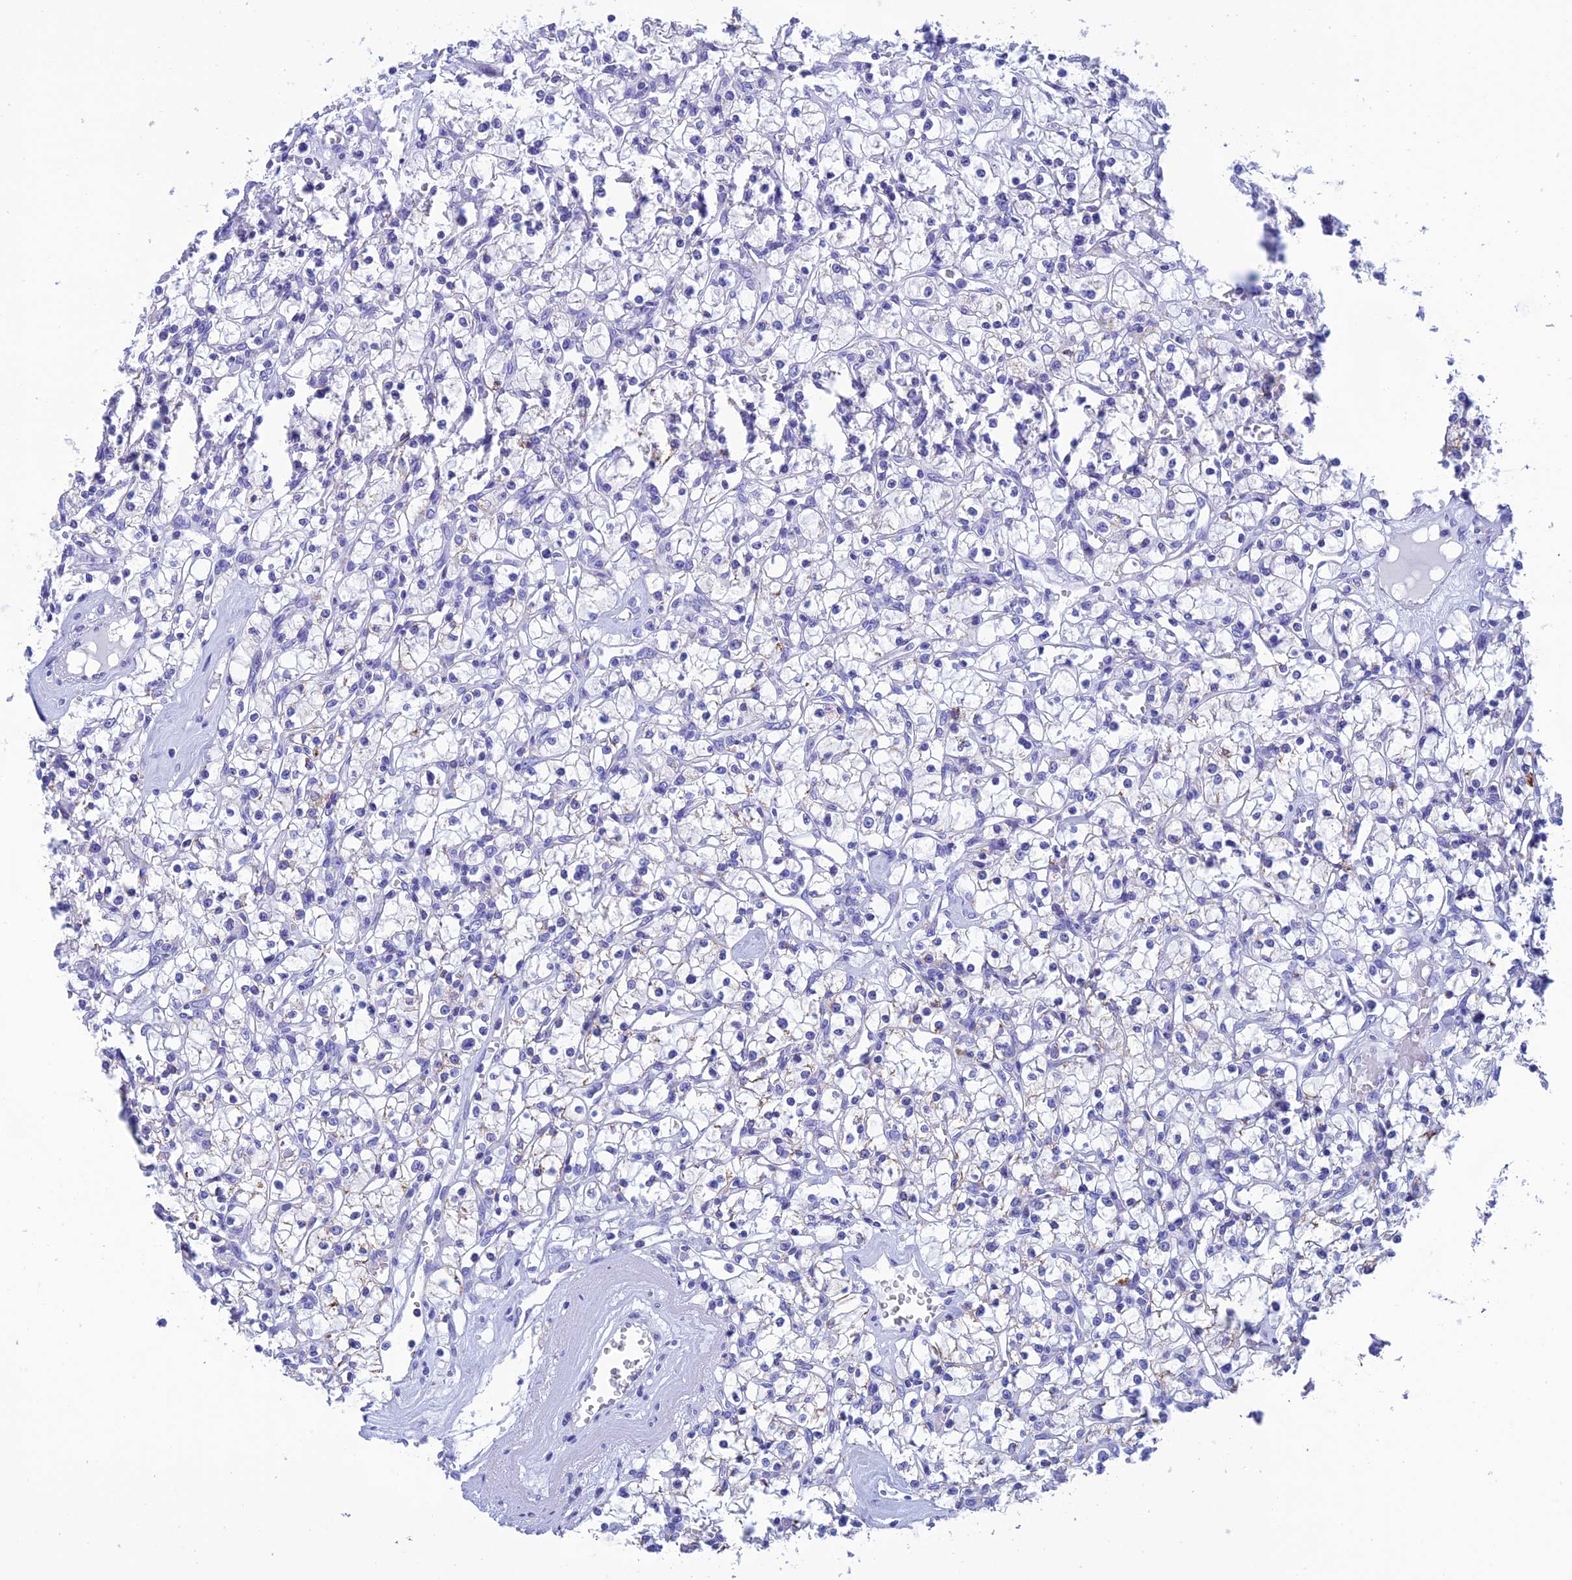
{"staining": {"intensity": "negative", "quantity": "none", "location": "none"}, "tissue": "renal cancer", "cell_type": "Tumor cells", "image_type": "cancer", "snomed": [{"axis": "morphology", "description": "Adenocarcinoma, NOS"}, {"axis": "topography", "description": "Kidney"}], "caption": "Immunohistochemical staining of renal cancer reveals no significant positivity in tumor cells.", "gene": "NXPE4", "patient": {"sex": "female", "age": 59}}